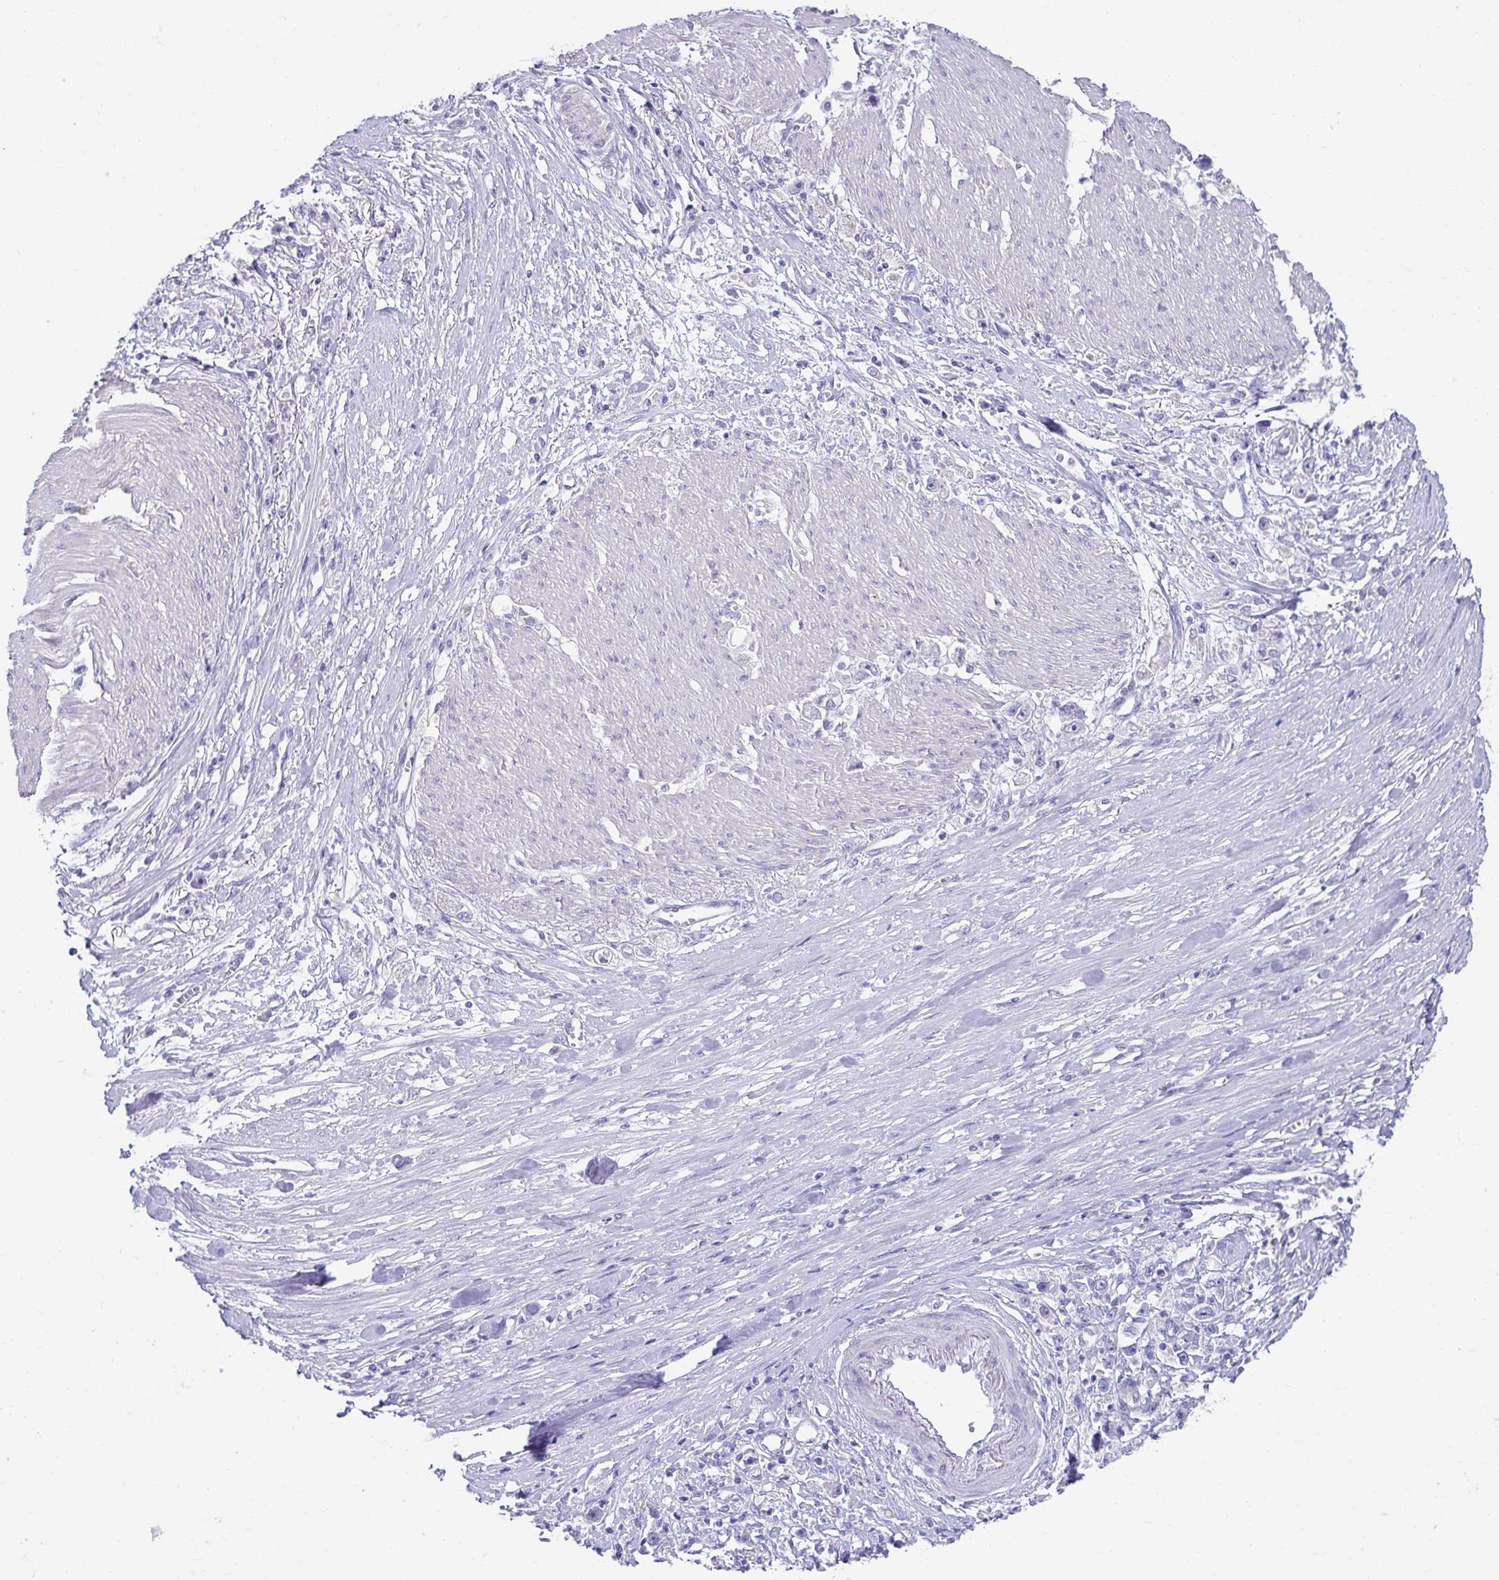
{"staining": {"intensity": "negative", "quantity": "none", "location": "none"}, "tissue": "stomach cancer", "cell_type": "Tumor cells", "image_type": "cancer", "snomed": [{"axis": "morphology", "description": "Adenocarcinoma, NOS"}, {"axis": "topography", "description": "Stomach"}], "caption": "A photomicrograph of stomach adenocarcinoma stained for a protein displays no brown staining in tumor cells. (DAB (3,3'-diaminobenzidine) immunohistochemistry visualized using brightfield microscopy, high magnification).", "gene": "CXCR1", "patient": {"sex": "female", "age": 59}}